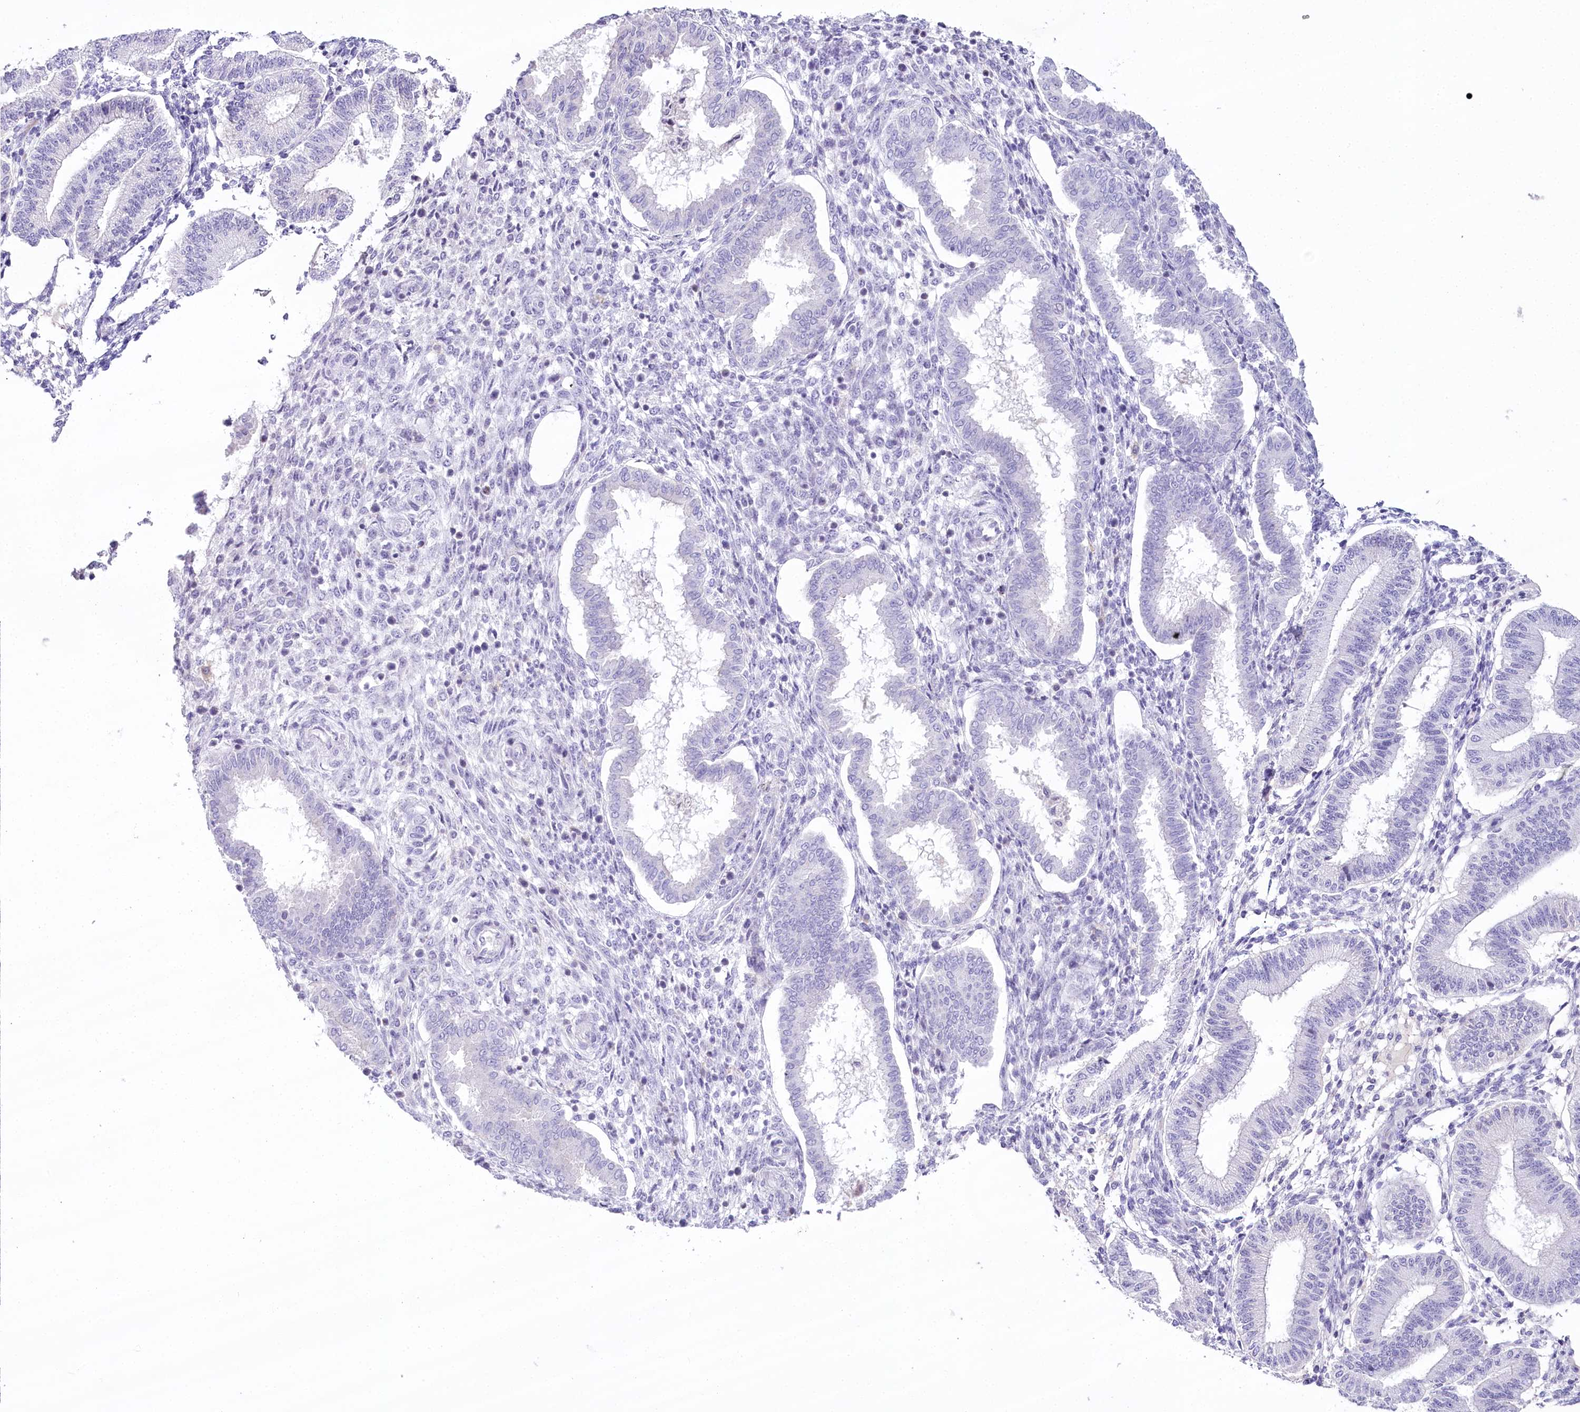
{"staining": {"intensity": "negative", "quantity": "none", "location": "none"}, "tissue": "endometrium", "cell_type": "Cells in endometrial stroma", "image_type": "normal", "snomed": [{"axis": "morphology", "description": "Normal tissue, NOS"}, {"axis": "topography", "description": "Endometrium"}], "caption": "The image displays no significant staining in cells in endometrial stroma of endometrium. Brightfield microscopy of immunohistochemistry stained with DAB (brown) and hematoxylin (blue), captured at high magnification.", "gene": "MYOZ1", "patient": {"sex": "female", "age": 24}}